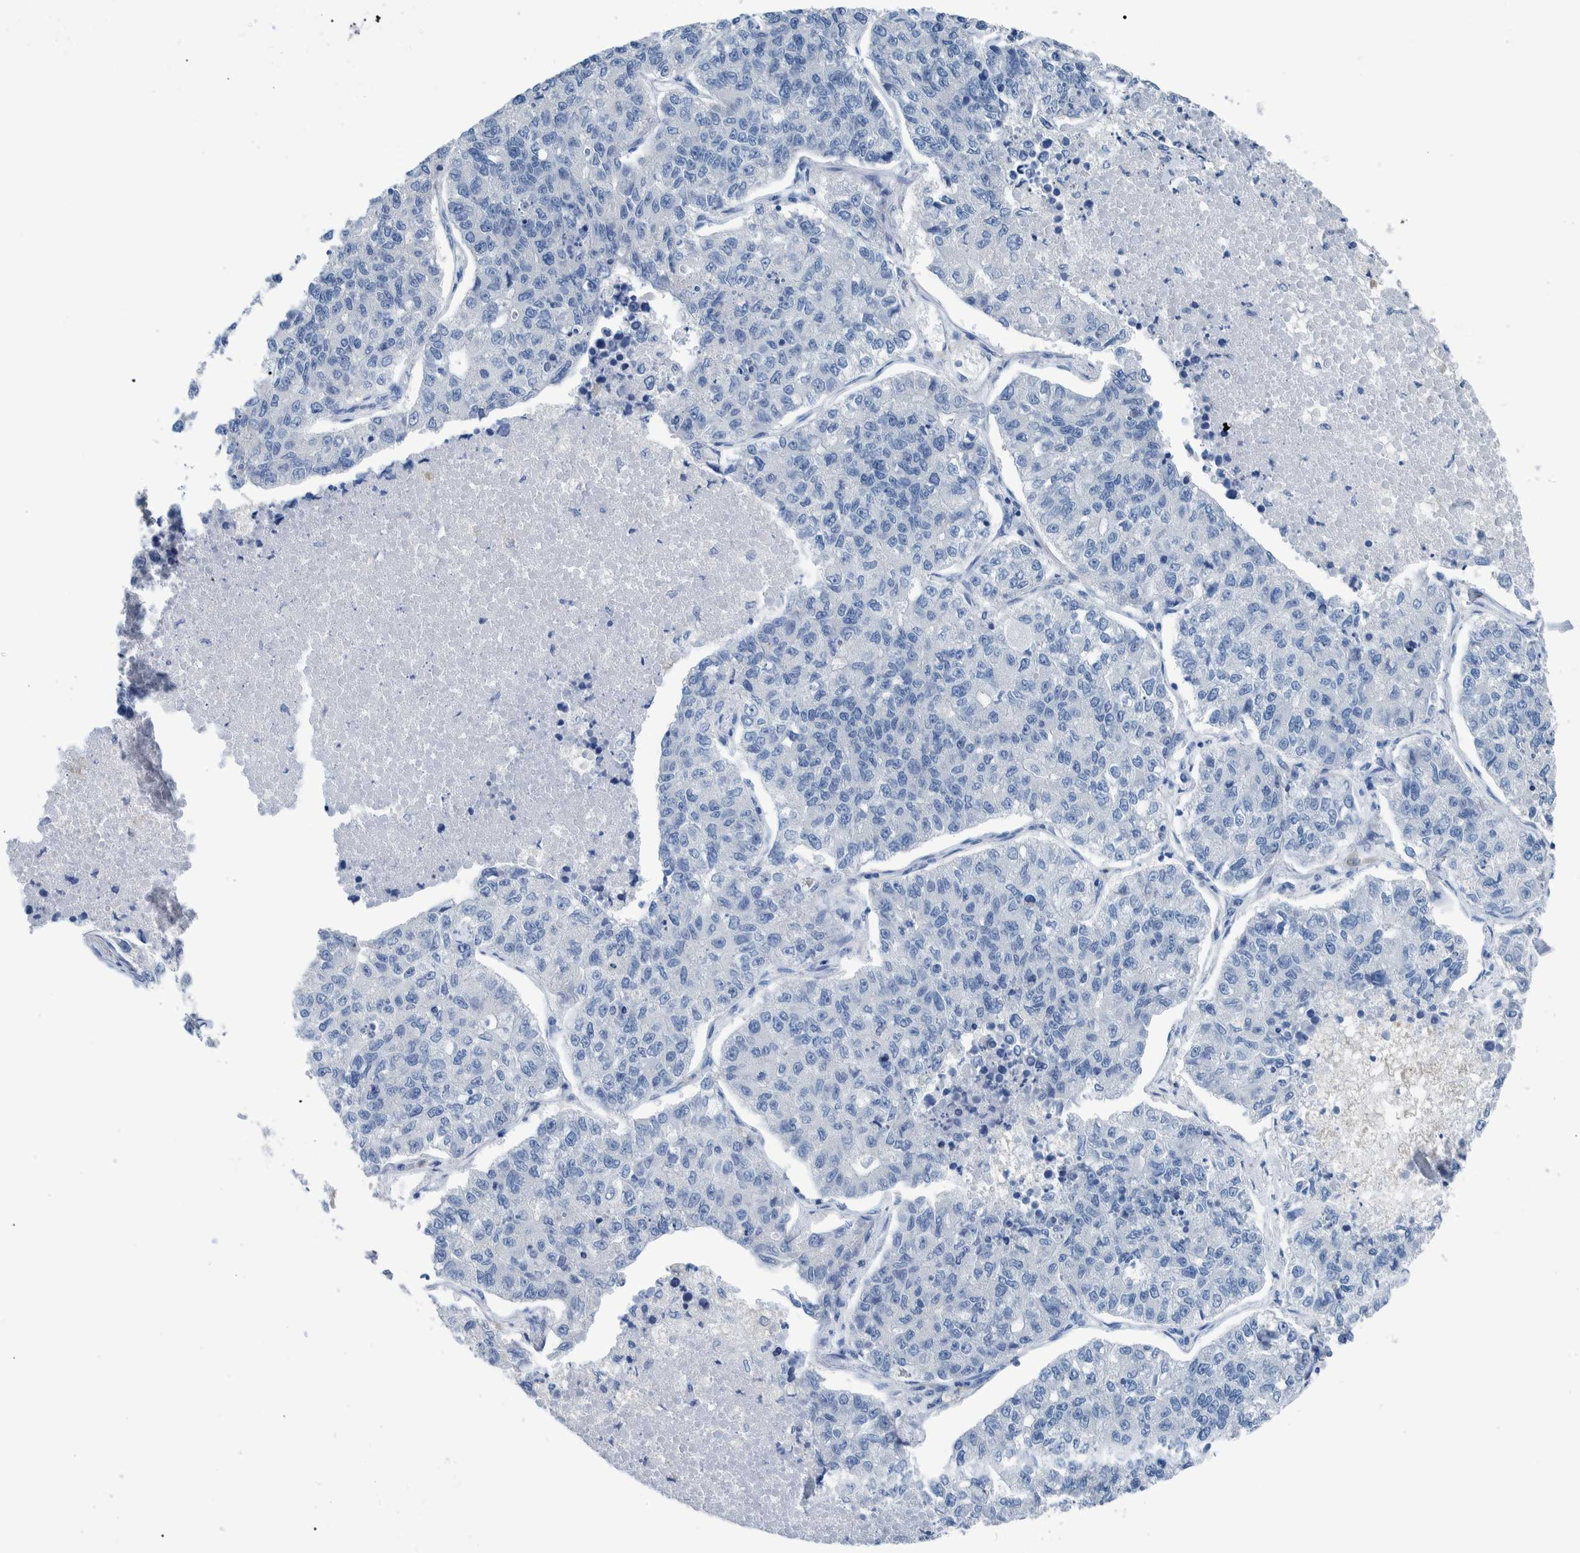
{"staining": {"intensity": "negative", "quantity": "none", "location": "none"}, "tissue": "lung cancer", "cell_type": "Tumor cells", "image_type": "cancer", "snomed": [{"axis": "morphology", "description": "Adenocarcinoma, NOS"}, {"axis": "topography", "description": "Lung"}], "caption": "IHC histopathology image of lung cancer stained for a protein (brown), which shows no expression in tumor cells.", "gene": "IDO1", "patient": {"sex": "male", "age": 49}}